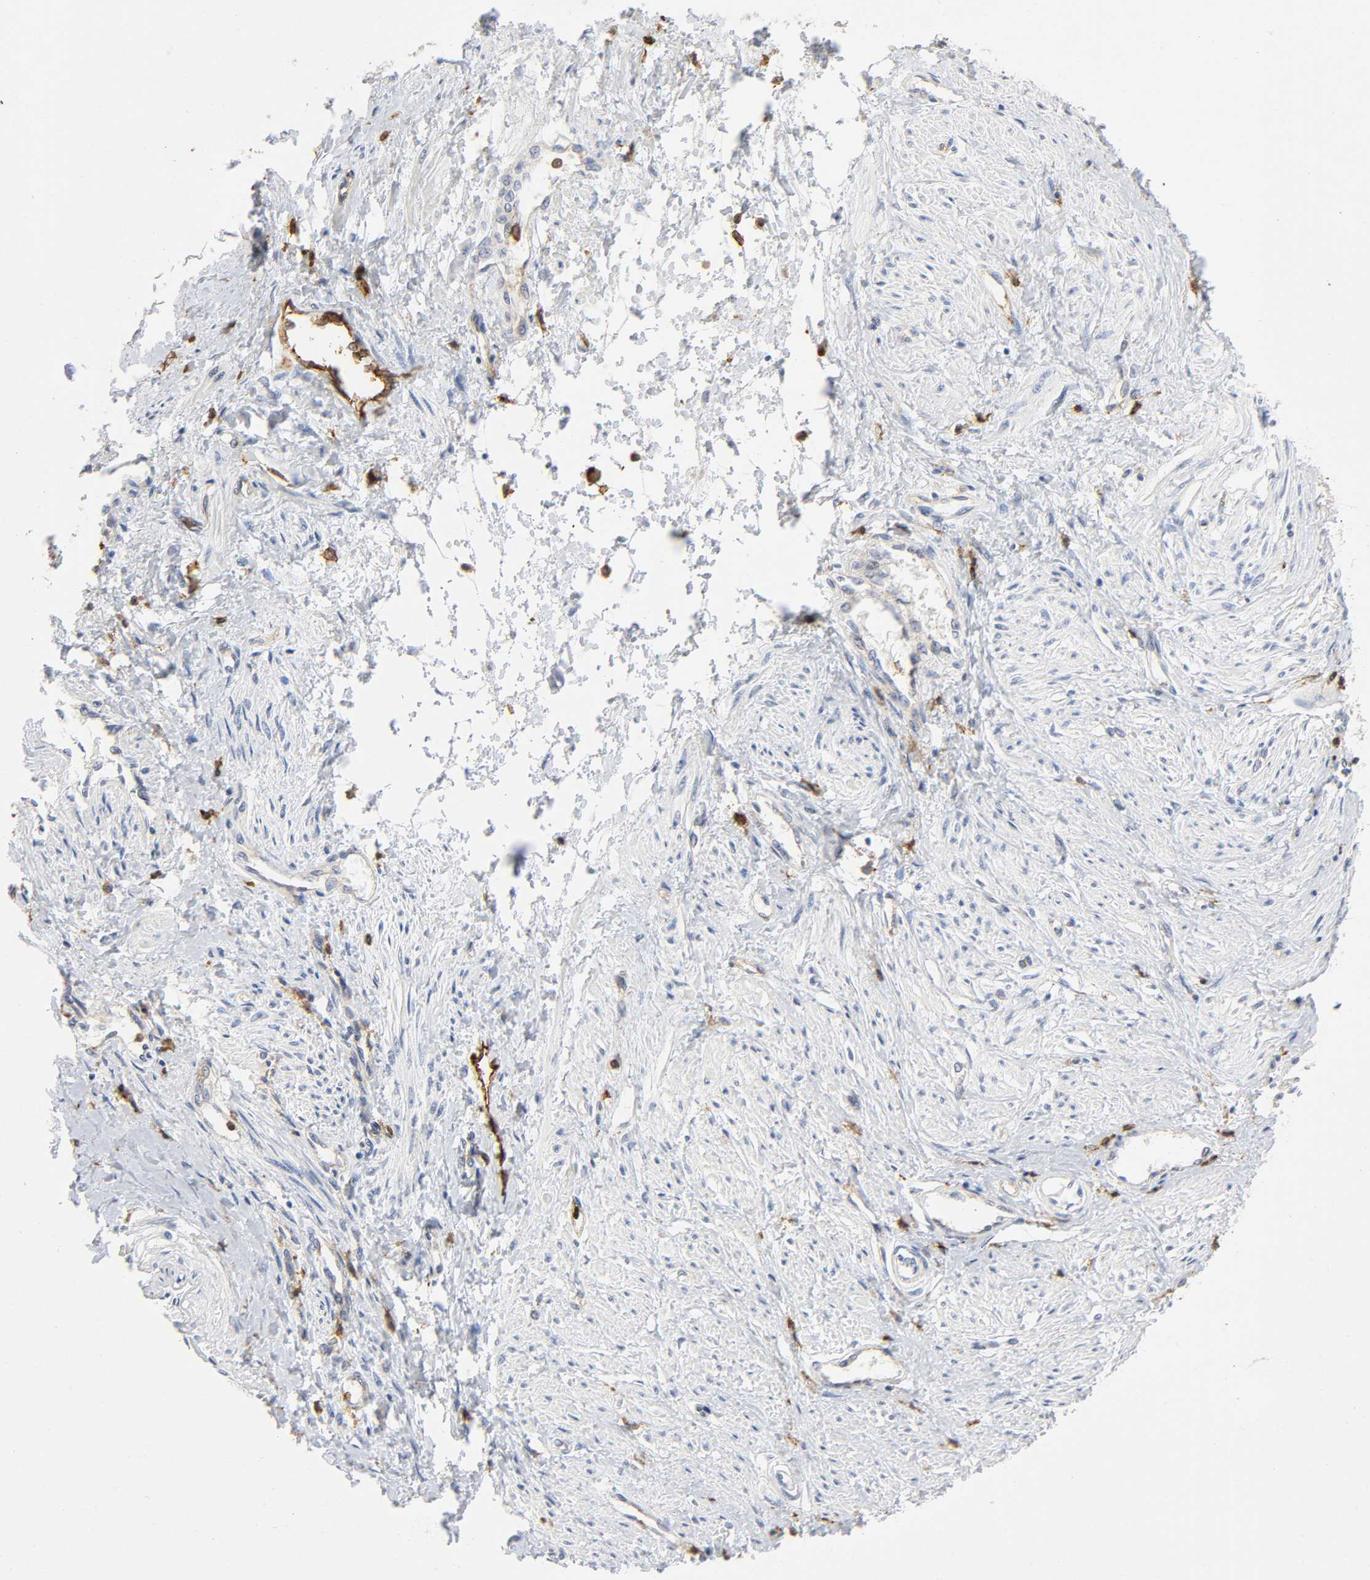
{"staining": {"intensity": "negative", "quantity": "none", "location": "none"}, "tissue": "smooth muscle", "cell_type": "Smooth muscle cells", "image_type": "normal", "snomed": [{"axis": "morphology", "description": "Normal tissue, NOS"}, {"axis": "topography", "description": "Smooth muscle"}, {"axis": "topography", "description": "Uterus"}], "caption": "This photomicrograph is of normal smooth muscle stained with immunohistochemistry (IHC) to label a protein in brown with the nuclei are counter-stained blue. There is no staining in smooth muscle cells. The staining was performed using DAB to visualize the protein expression in brown, while the nuclei were stained in blue with hematoxylin (Magnification: 20x).", "gene": "LYN", "patient": {"sex": "female", "age": 39}}